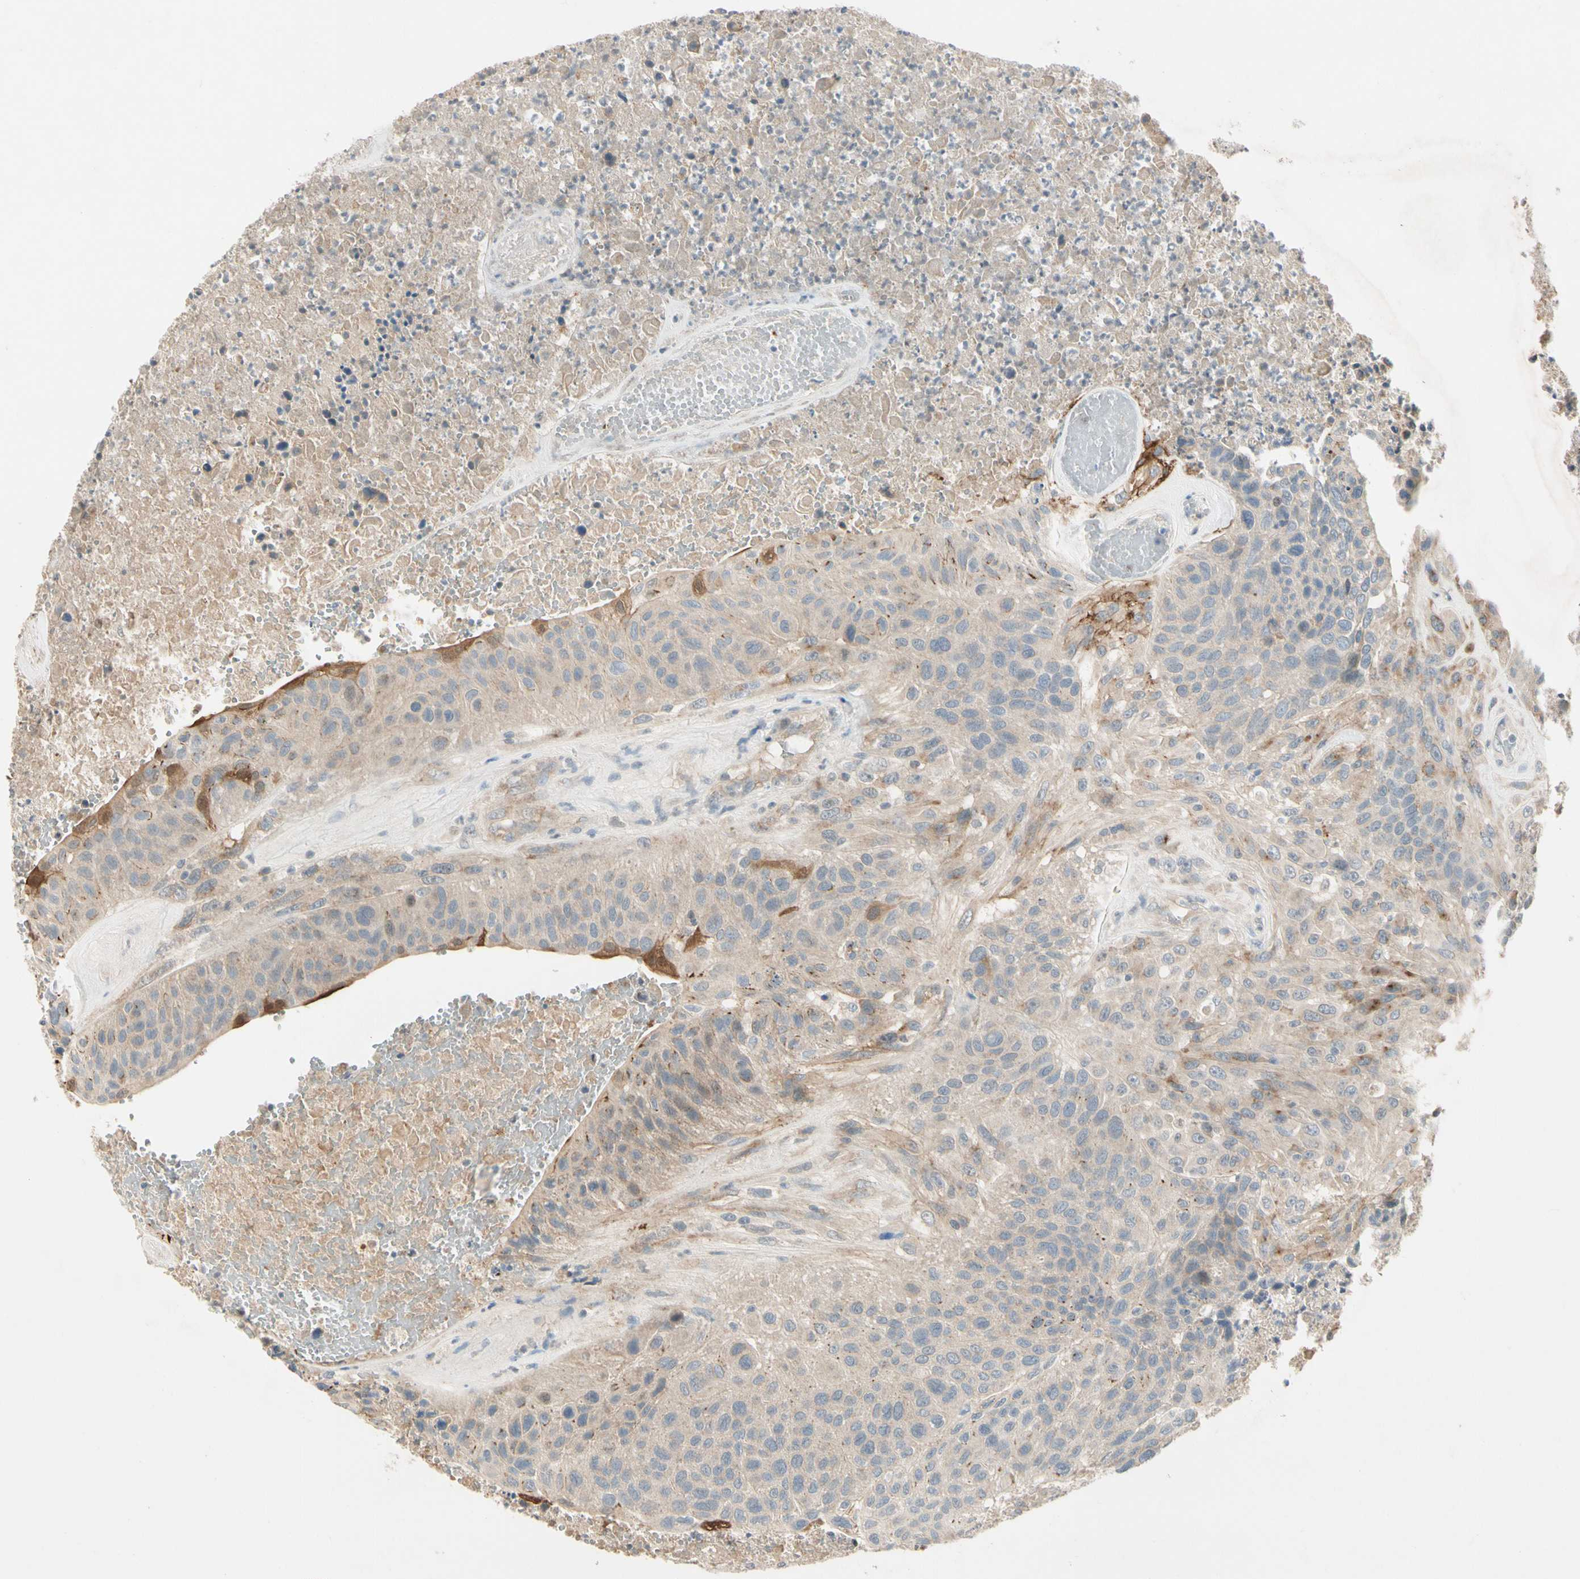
{"staining": {"intensity": "weak", "quantity": ">75%", "location": "cytoplasmic/membranous"}, "tissue": "urothelial cancer", "cell_type": "Tumor cells", "image_type": "cancer", "snomed": [{"axis": "morphology", "description": "Urothelial carcinoma, High grade"}, {"axis": "topography", "description": "Urinary bladder"}], "caption": "Human urothelial carcinoma (high-grade) stained for a protein (brown) demonstrates weak cytoplasmic/membranous positive positivity in approximately >75% of tumor cells.", "gene": "ICAM5", "patient": {"sex": "male", "age": 66}}